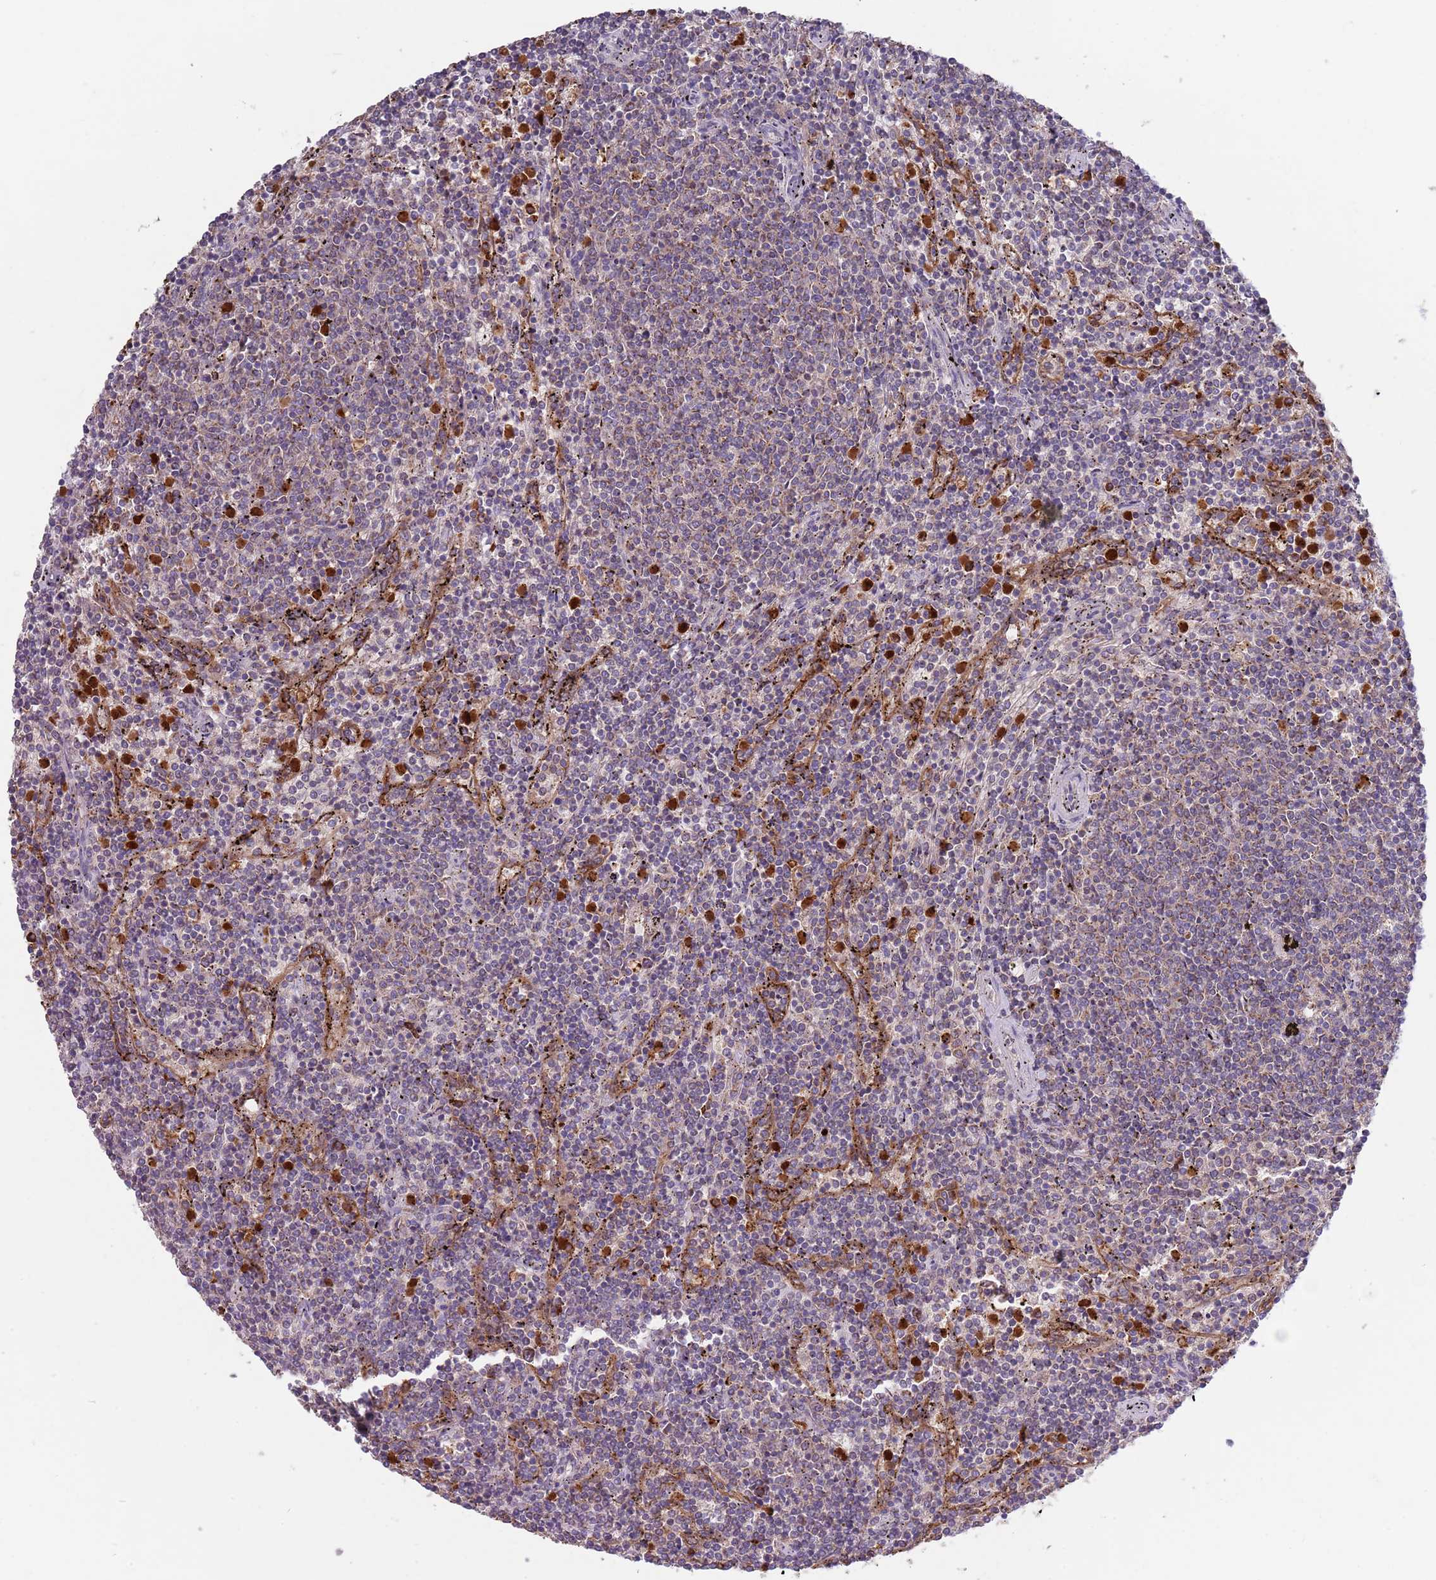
{"staining": {"intensity": "weak", "quantity": "25%-75%", "location": "cytoplasmic/membranous"}, "tissue": "lymphoma", "cell_type": "Tumor cells", "image_type": "cancer", "snomed": [{"axis": "morphology", "description": "Malignant lymphoma, non-Hodgkin's type, Low grade"}, {"axis": "topography", "description": "Spleen"}], "caption": "Immunohistochemical staining of malignant lymphoma, non-Hodgkin's type (low-grade) exhibits low levels of weak cytoplasmic/membranous protein expression in approximately 25%-75% of tumor cells. (IHC, brightfield microscopy, high magnification).", "gene": "DDT", "patient": {"sex": "female", "age": 50}}